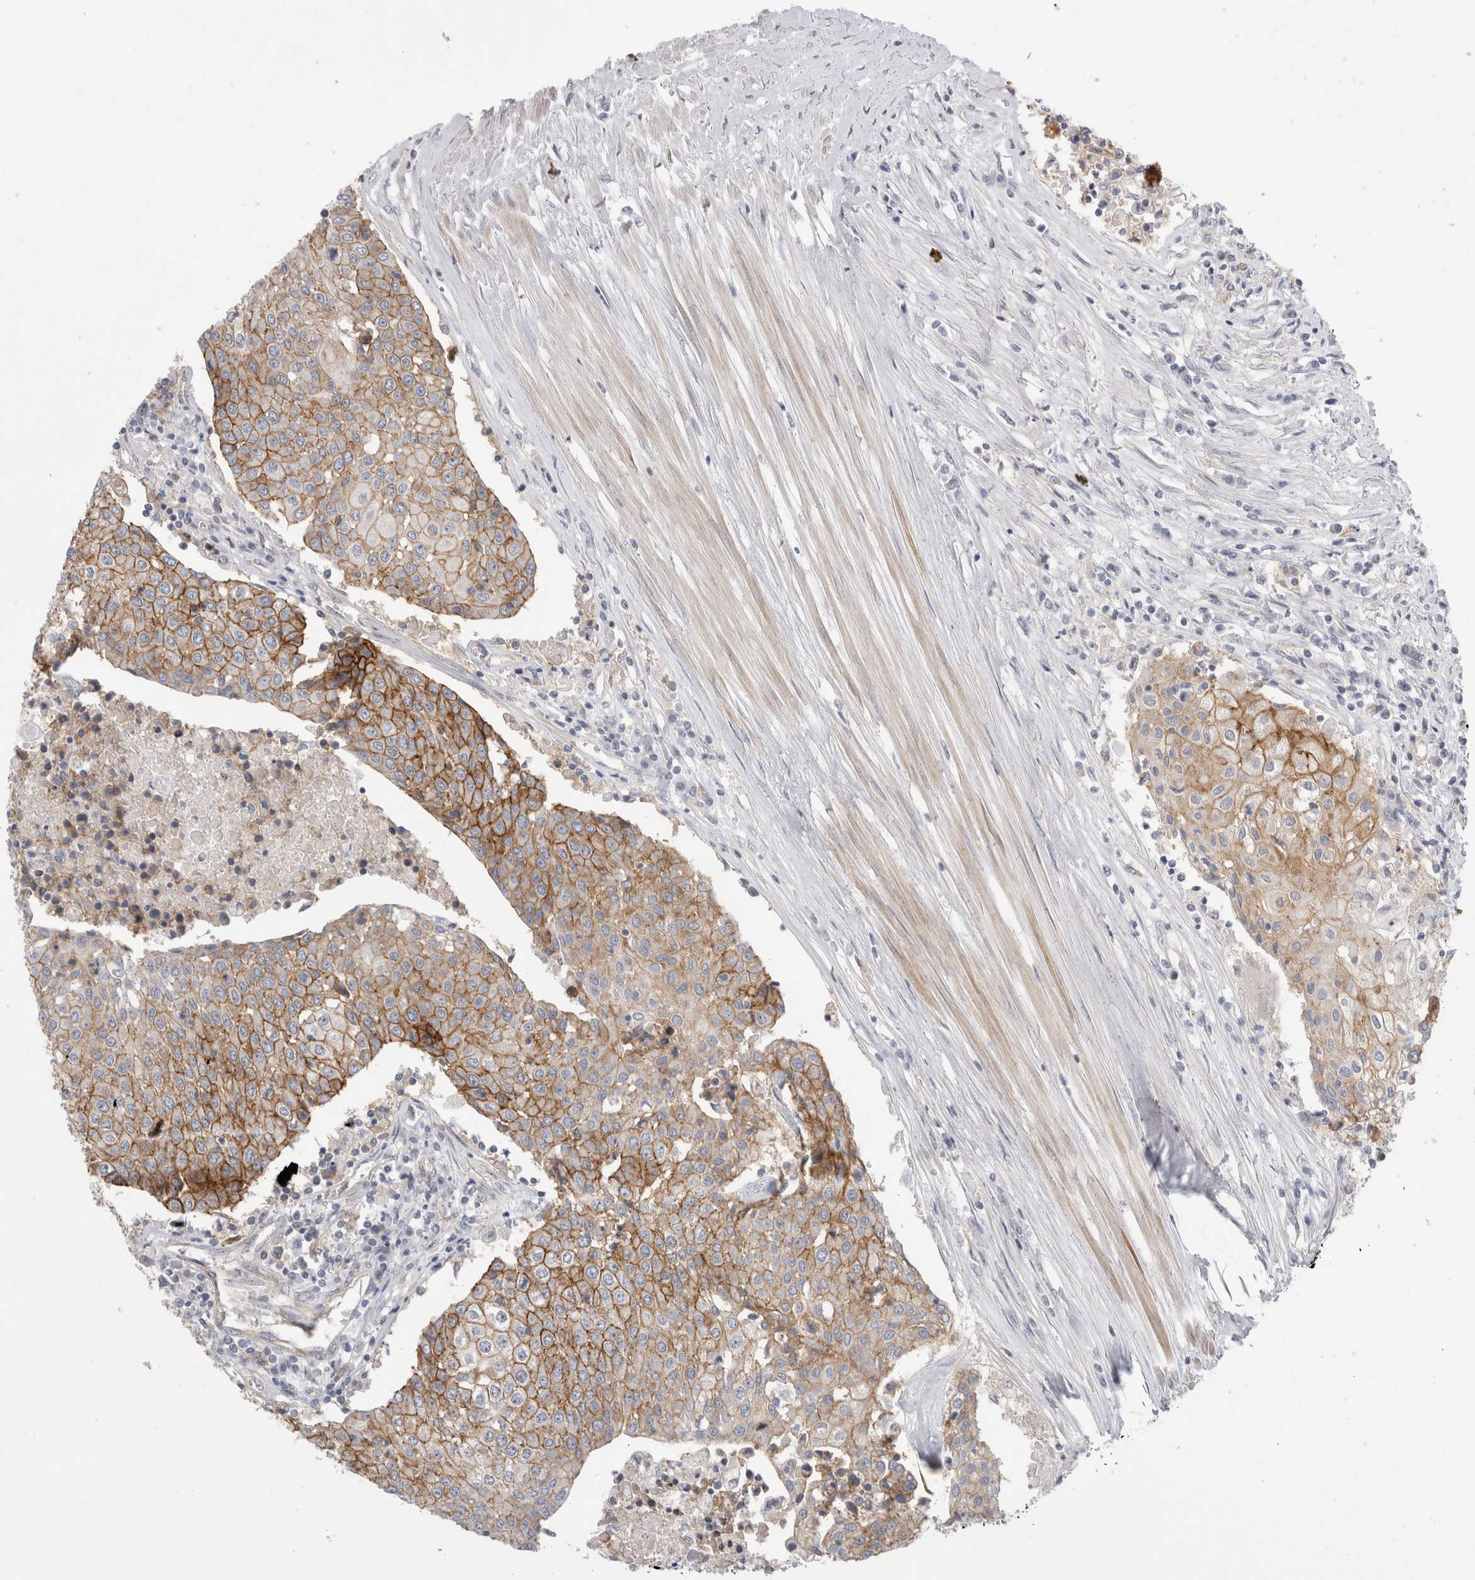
{"staining": {"intensity": "moderate", "quantity": ">75%", "location": "cytoplasmic/membranous"}, "tissue": "urothelial cancer", "cell_type": "Tumor cells", "image_type": "cancer", "snomed": [{"axis": "morphology", "description": "Urothelial carcinoma, High grade"}, {"axis": "topography", "description": "Urinary bladder"}], "caption": "Protein staining shows moderate cytoplasmic/membranous expression in about >75% of tumor cells in urothelial cancer. The staining was performed using DAB (3,3'-diaminobenzidine) to visualize the protein expression in brown, while the nuclei were stained in blue with hematoxylin (Magnification: 20x).", "gene": "VANGL1", "patient": {"sex": "female", "age": 85}}